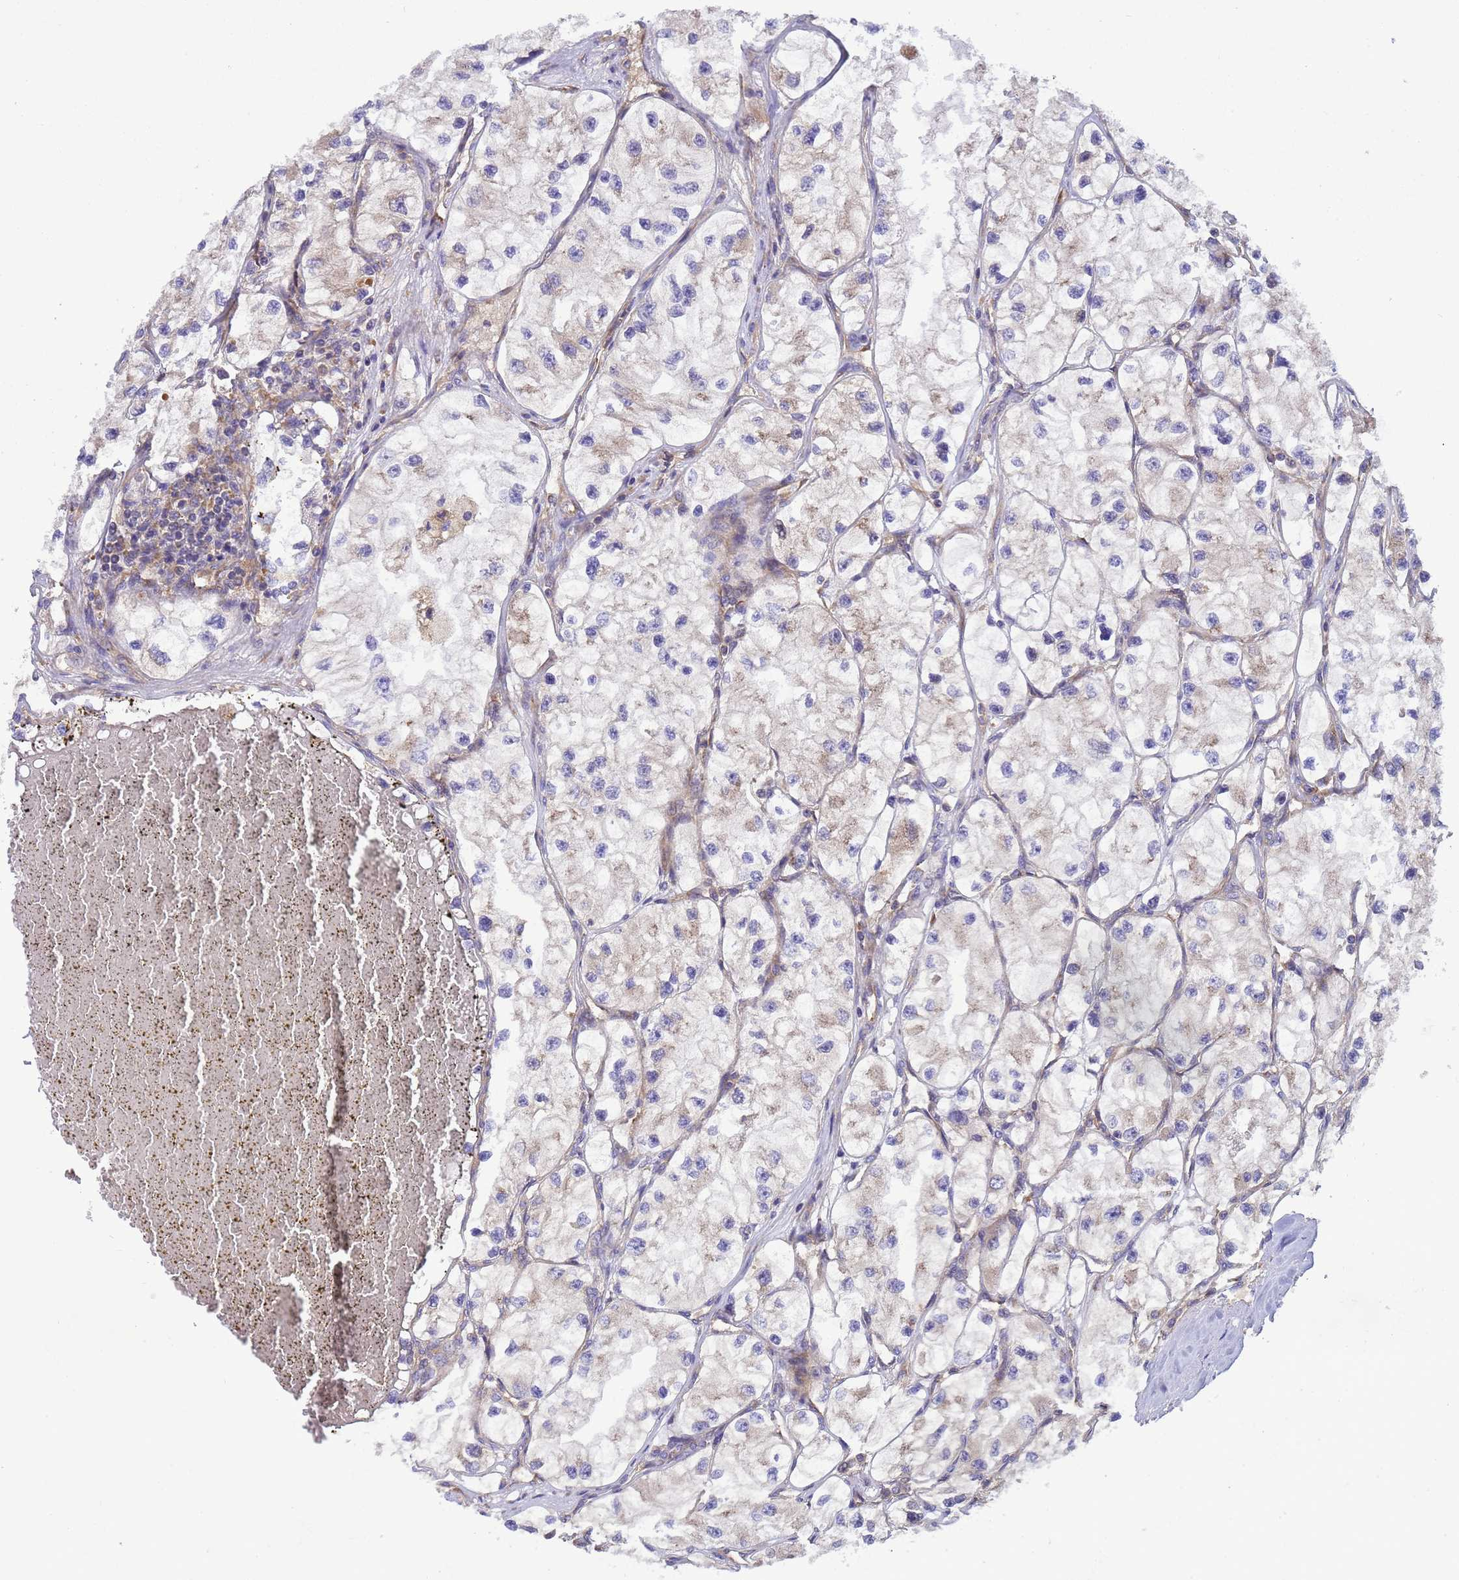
{"staining": {"intensity": "weak", "quantity": "<25%", "location": "cytoplasmic/membranous"}, "tissue": "renal cancer", "cell_type": "Tumor cells", "image_type": "cancer", "snomed": [{"axis": "morphology", "description": "Adenocarcinoma, NOS"}, {"axis": "topography", "description": "Kidney"}], "caption": "Tumor cells are negative for protein expression in human adenocarcinoma (renal).", "gene": "BECN1", "patient": {"sex": "female", "age": 57}}